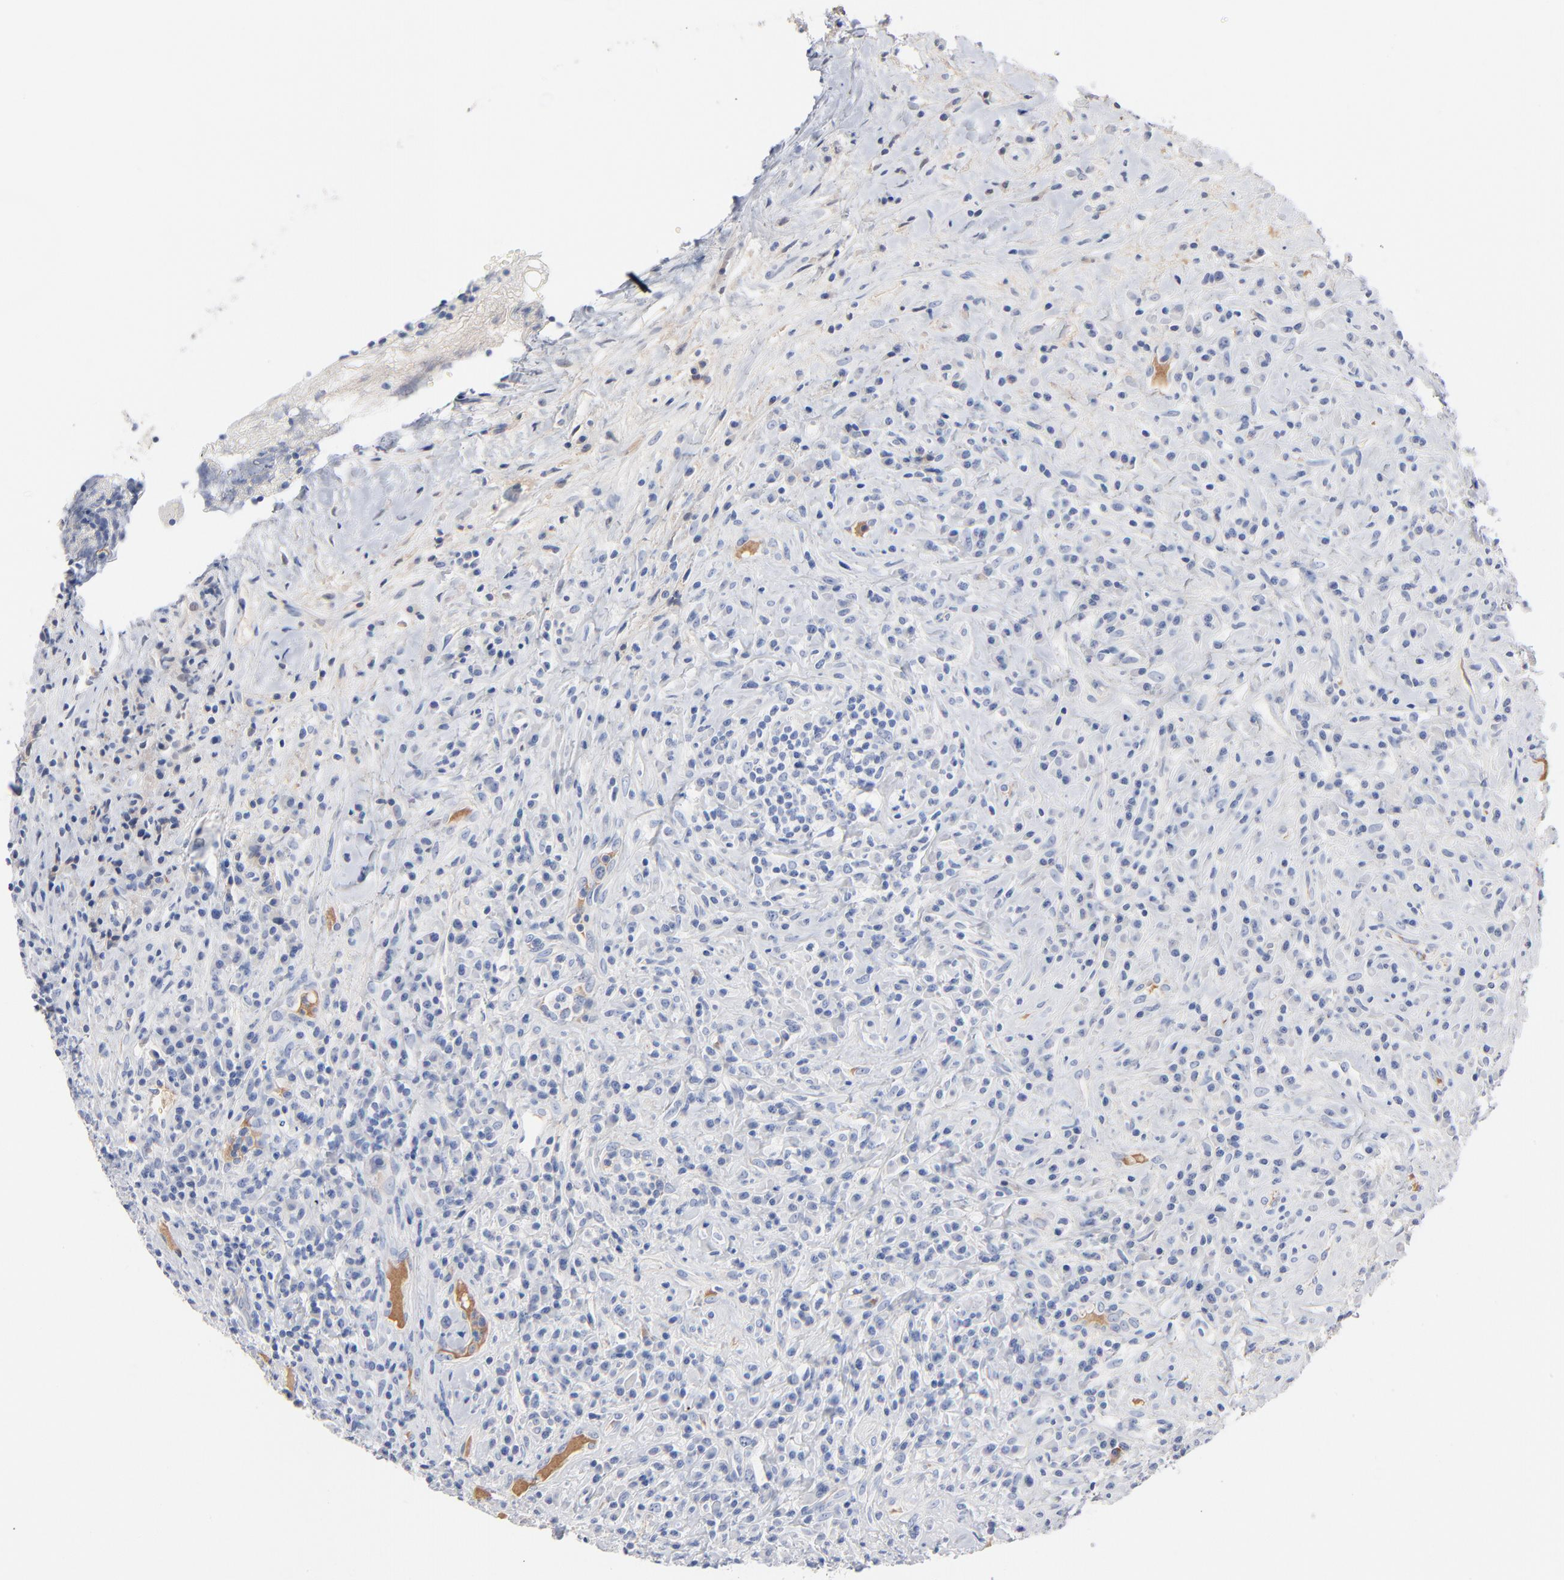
{"staining": {"intensity": "negative", "quantity": "none", "location": "none"}, "tissue": "lymphoma", "cell_type": "Tumor cells", "image_type": "cancer", "snomed": [{"axis": "morphology", "description": "Hodgkin's disease, NOS"}, {"axis": "topography", "description": "Lymph node"}], "caption": "There is no significant staining in tumor cells of Hodgkin's disease.", "gene": "SERPINA4", "patient": {"sex": "female", "age": 25}}